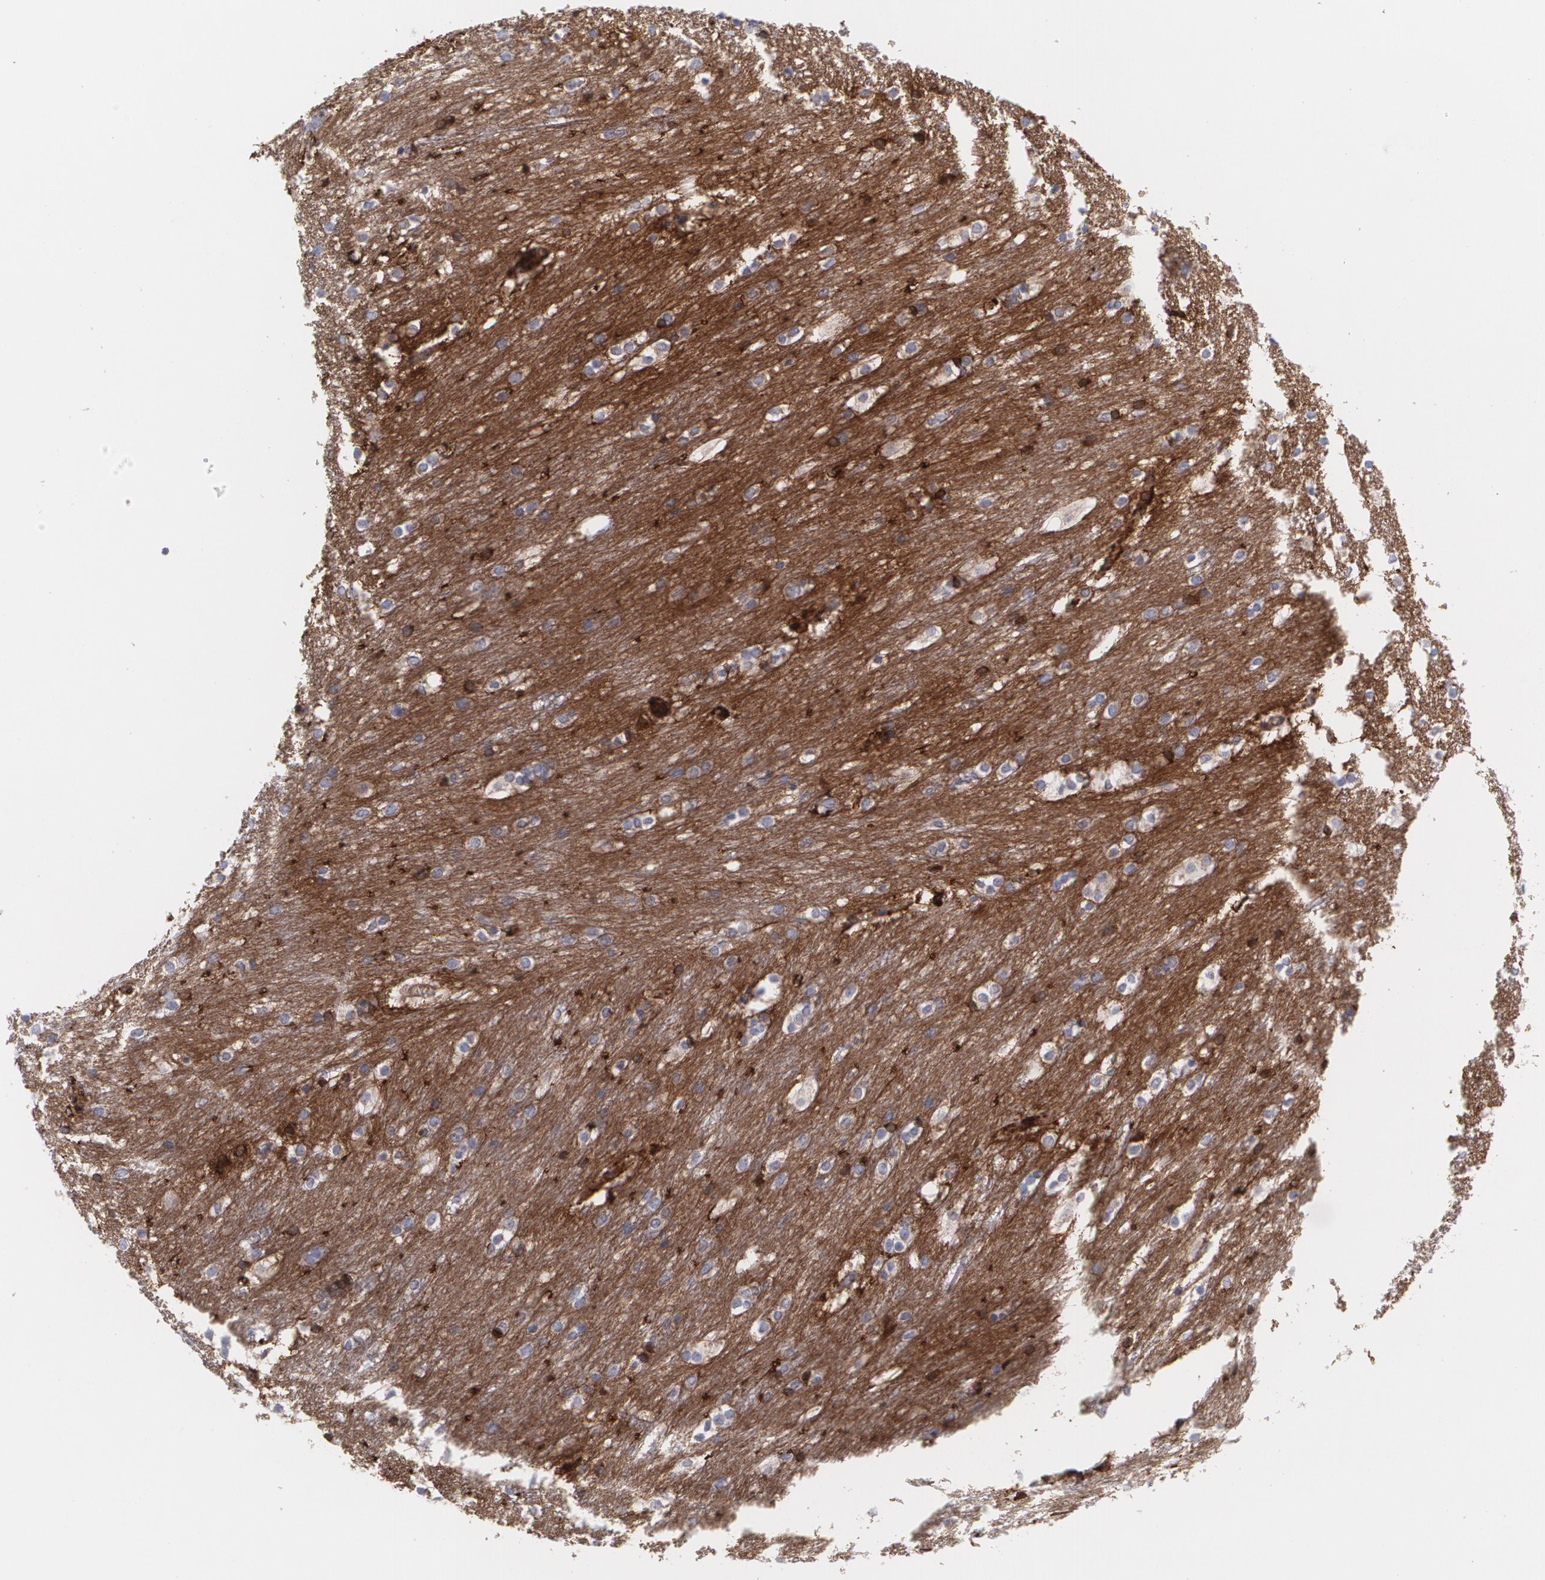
{"staining": {"intensity": "weak", "quantity": ">75%", "location": "cytoplasmic/membranous"}, "tissue": "caudate", "cell_type": "Glial cells", "image_type": "normal", "snomed": [{"axis": "morphology", "description": "Normal tissue, NOS"}, {"axis": "topography", "description": "Lateral ventricle wall"}], "caption": "Immunohistochemistry (IHC) image of benign caudate stained for a protein (brown), which displays low levels of weak cytoplasmic/membranous positivity in approximately >75% of glial cells.", "gene": "FBLN1", "patient": {"sex": "female", "age": 19}}